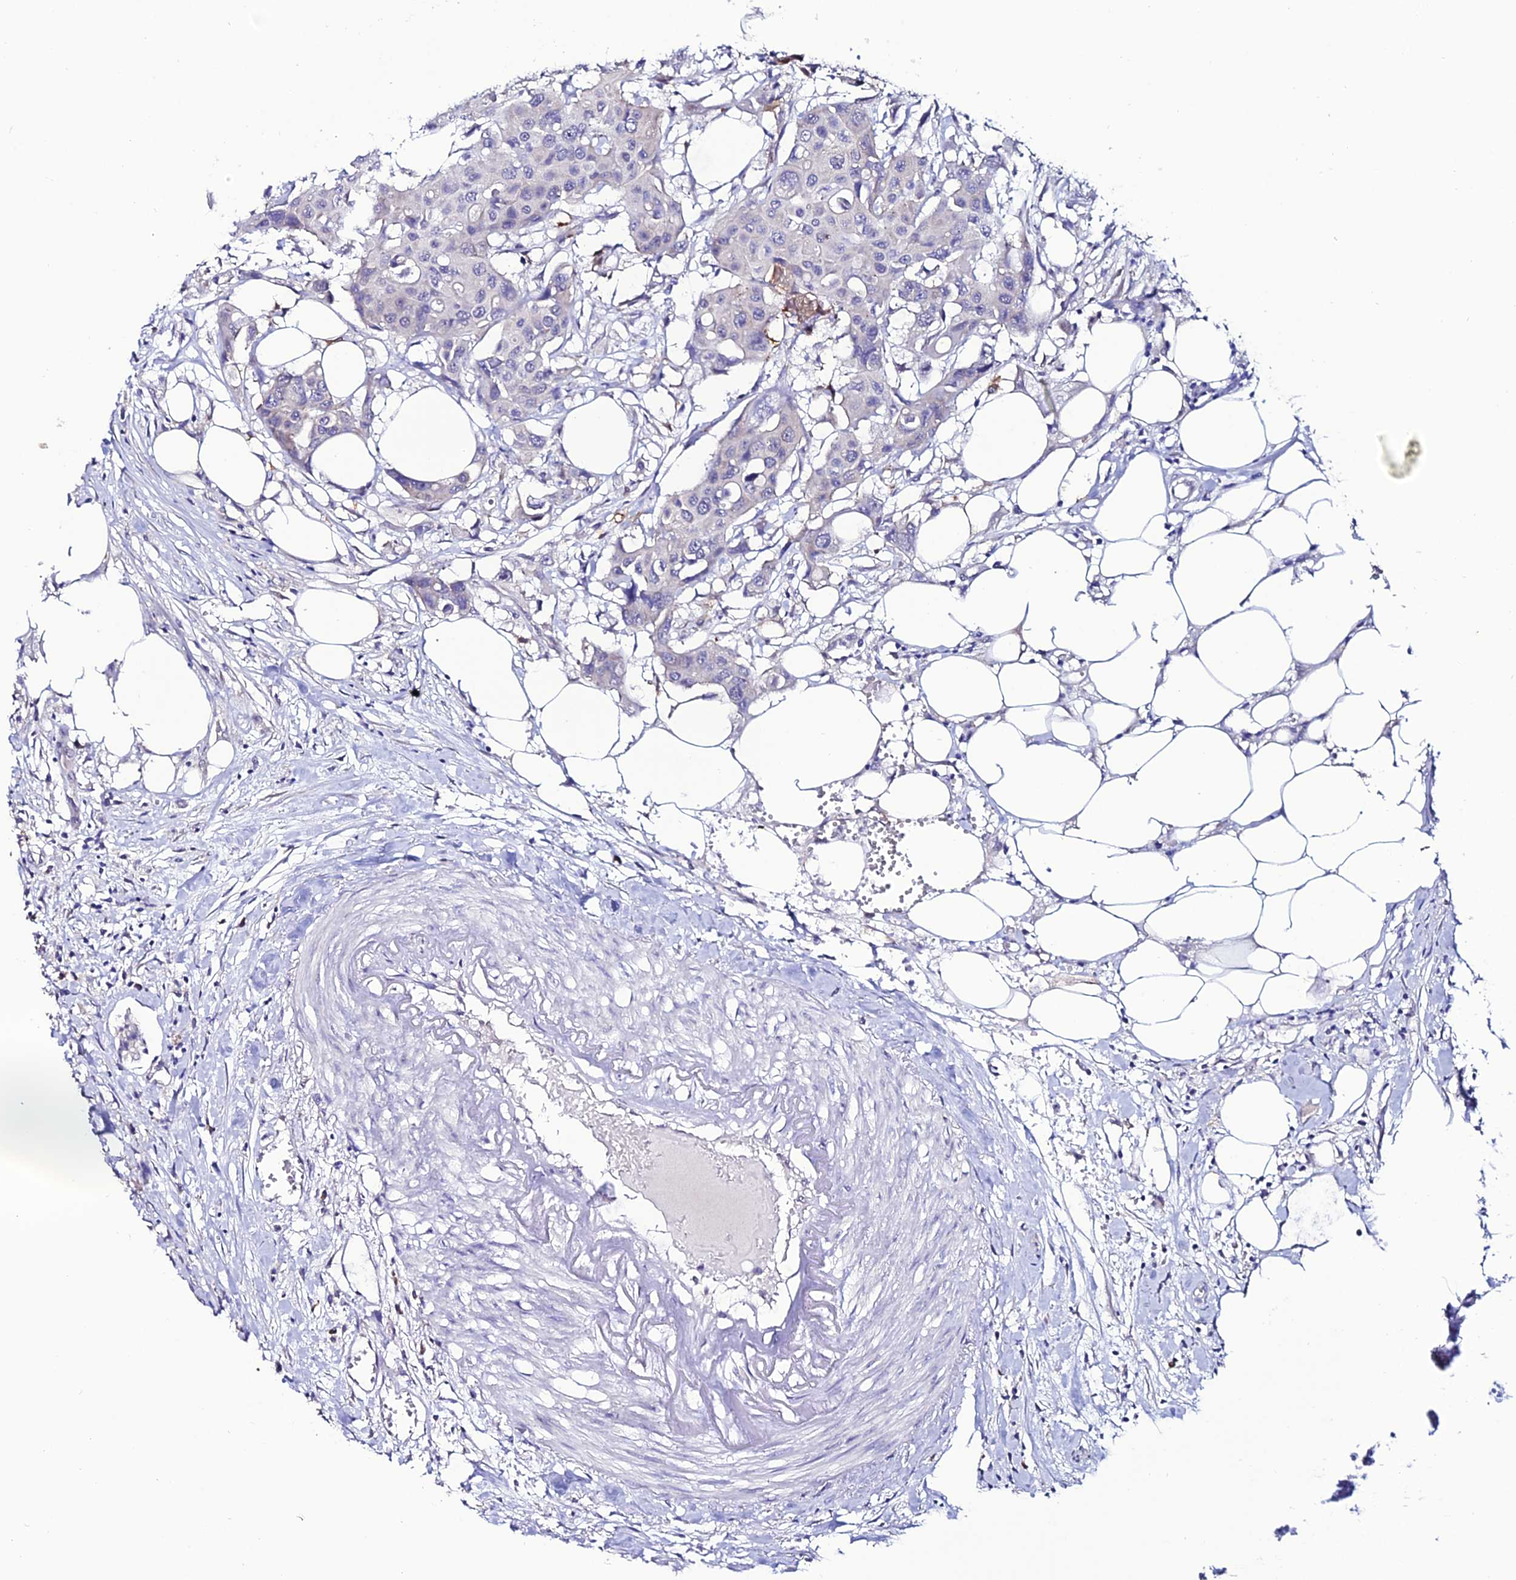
{"staining": {"intensity": "negative", "quantity": "none", "location": "none"}, "tissue": "colorectal cancer", "cell_type": "Tumor cells", "image_type": "cancer", "snomed": [{"axis": "morphology", "description": "Adenocarcinoma, NOS"}, {"axis": "topography", "description": "Colon"}], "caption": "This is an IHC image of human colorectal cancer. There is no expression in tumor cells.", "gene": "FZD8", "patient": {"sex": "male", "age": 77}}